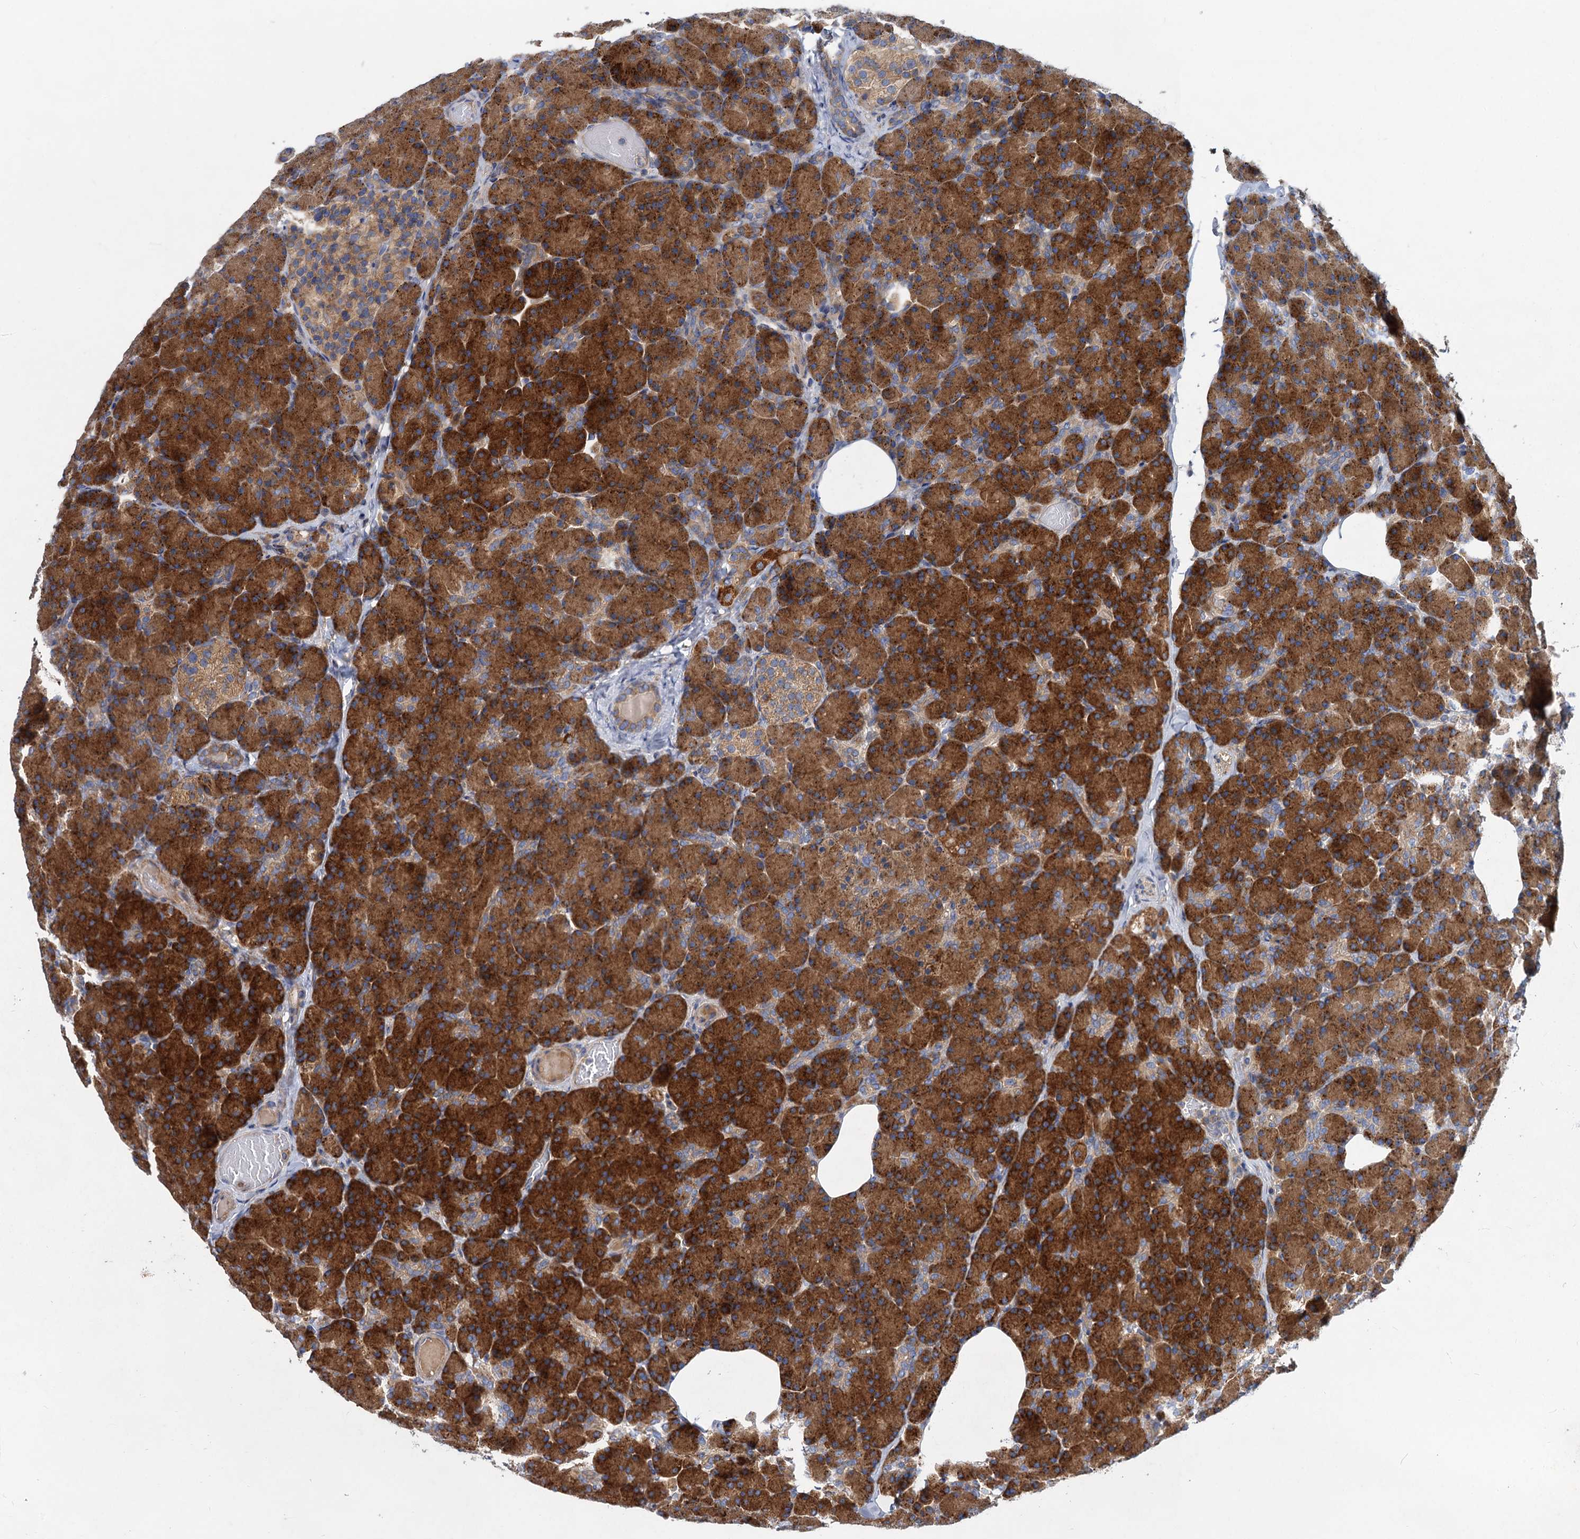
{"staining": {"intensity": "strong", "quantity": ">75%", "location": "cytoplasmic/membranous"}, "tissue": "pancreas", "cell_type": "Exocrine glandular cells", "image_type": "normal", "snomed": [{"axis": "morphology", "description": "Normal tissue, NOS"}, {"axis": "topography", "description": "Pancreas"}], "caption": "DAB immunohistochemical staining of normal human pancreas exhibits strong cytoplasmic/membranous protein positivity in approximately >75% of exocrine glandular cells.", "gene": "ALKBH7", "patient": {"sex": "female", "age": 43}}